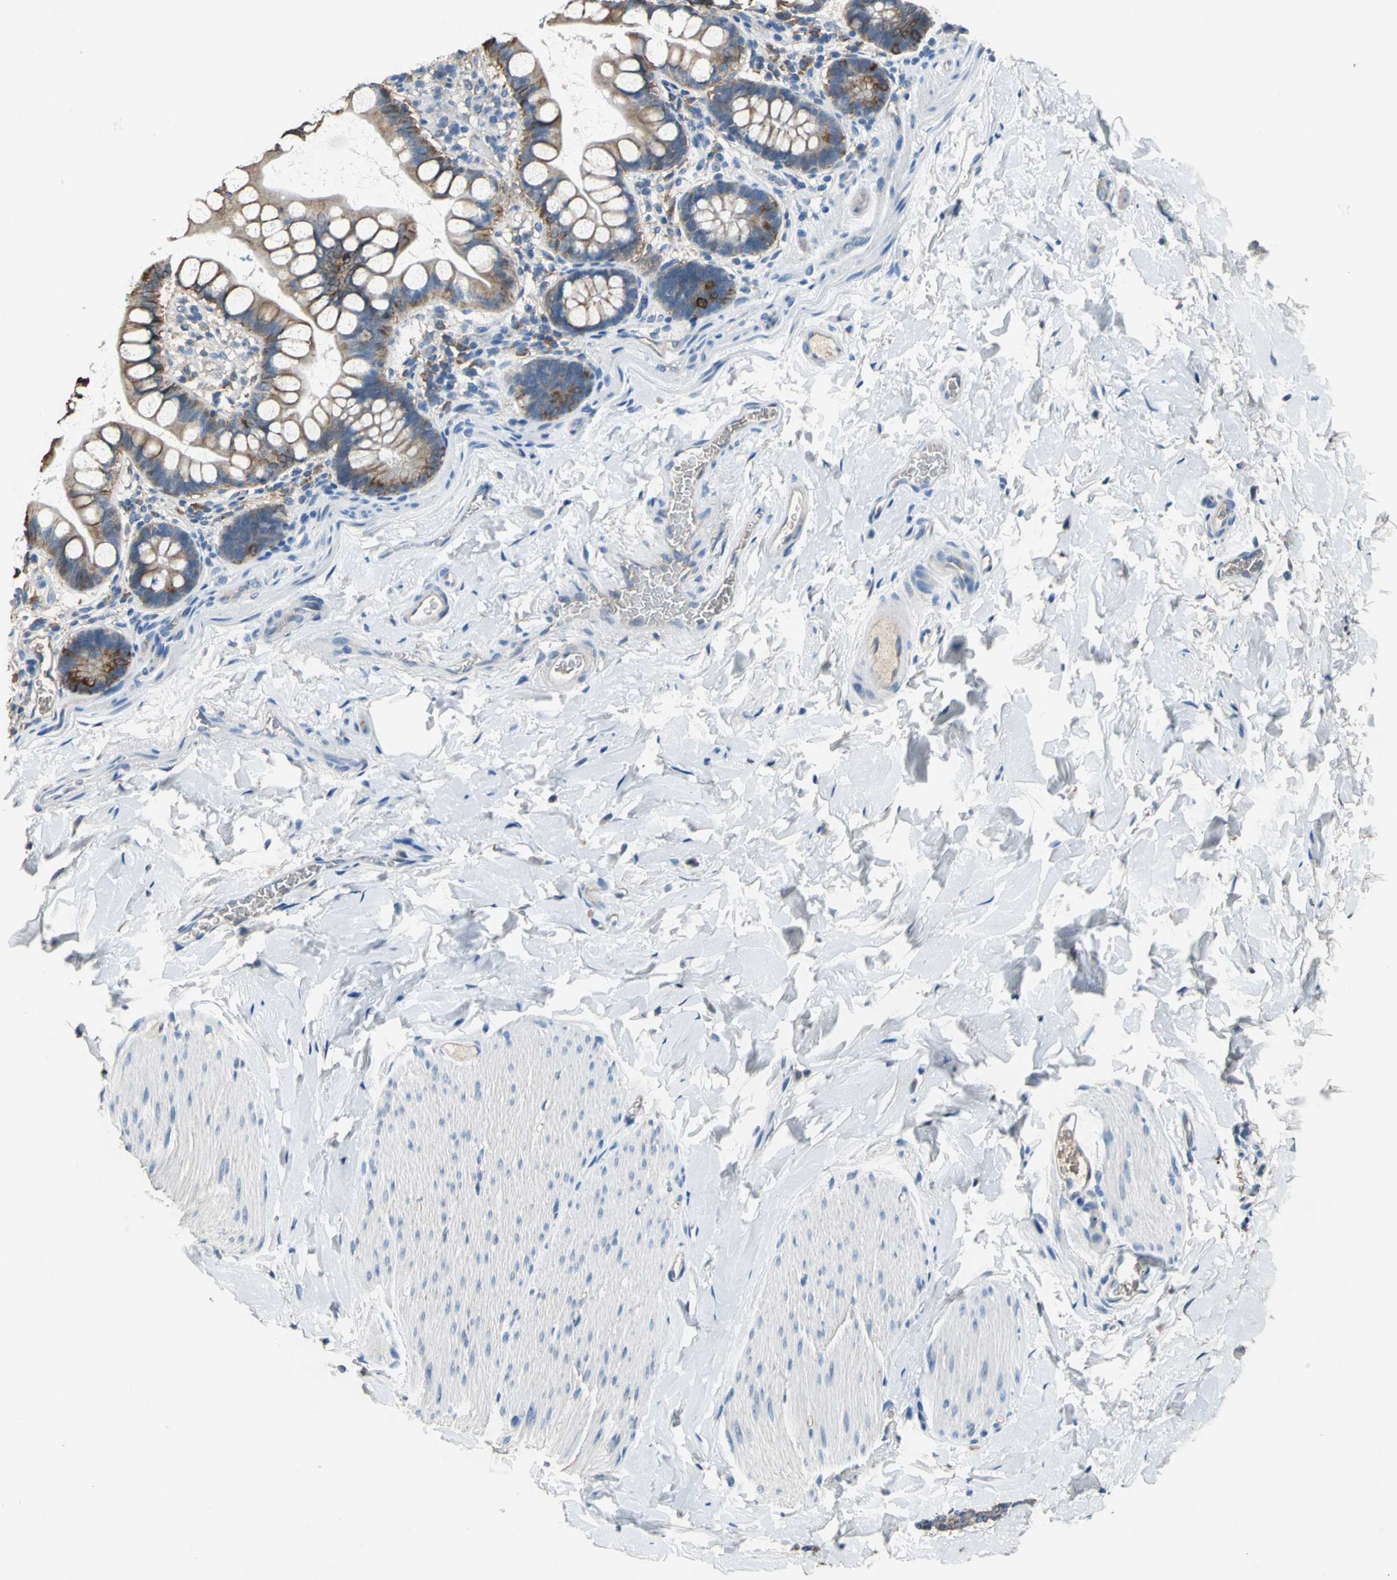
{"staining": {"intensity": "moderate", "quantity": ">75%", "location": "cytoplasmic/membranous"}, "tissue": "small intestine", "cell_type": "Glandular cells", "image_type": "normal", "snomed": [{"axis": "morphology", "description": "Normal tissue, NOS"}, {"axis": "topography", "description": "Small intestine"}], "caption": "Protein staining by IHC reveals moderate cytoplasmic/membranous positivity in about >75% of glandular cells in normal small intestine.", "gene": "HEPH", "patient": {"sex": "female", "age": 58}}